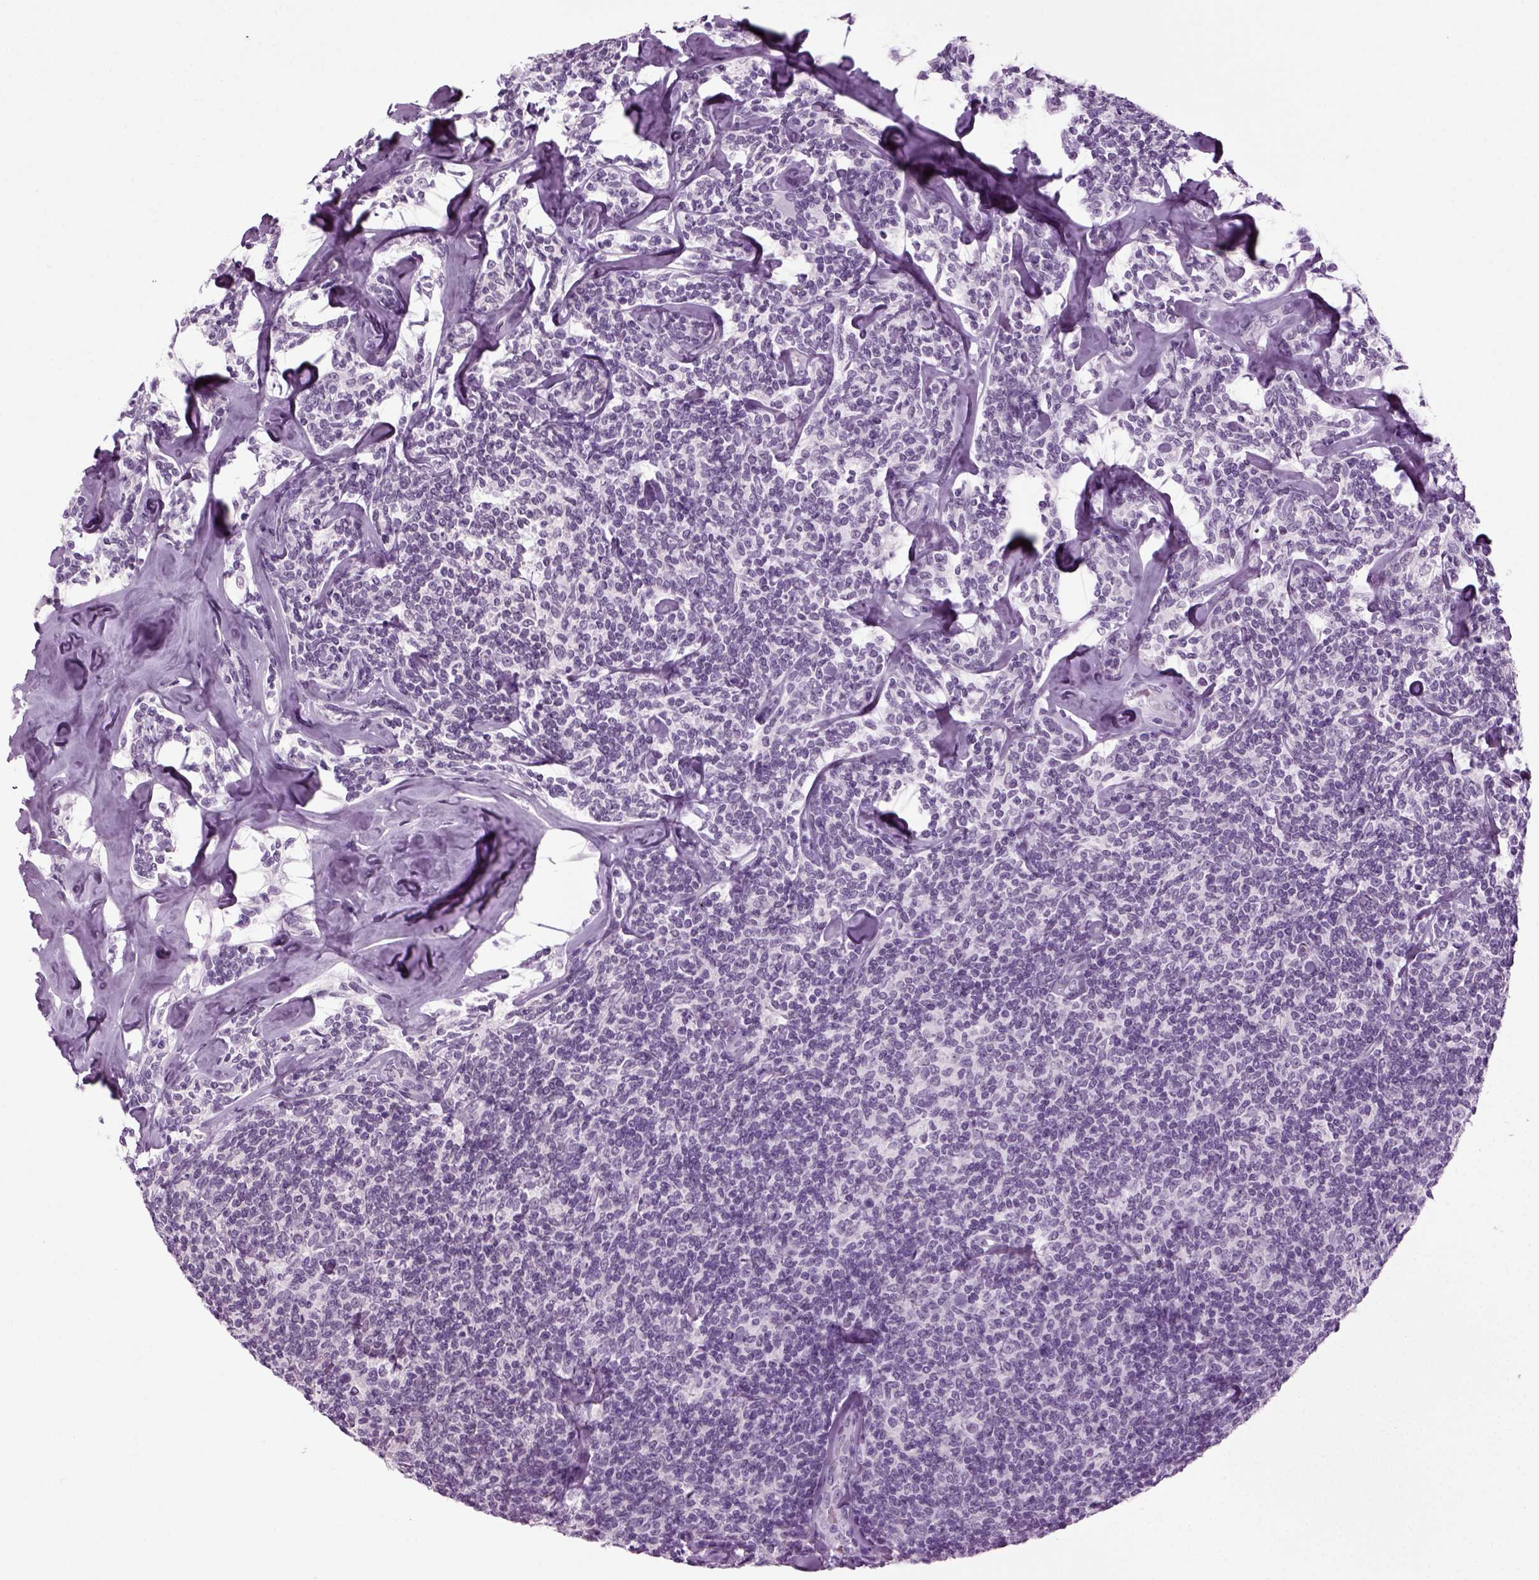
{"staining": {"intensity": "negative", "quantity": "none", "location": "none"}, "tissue": "lymphoma", "cell_type": "Tumor cells", "image_type": "cancer", "snomed": [{"axis": "morphology", "description": "Malignant lymphoma, non-Hodgkin's type, Low grade"}, {"axis": "topography", "description": "Lymph node"}], "caption": "Histopathology image shows no significant protein positivity in tumor cells of lymphoma. Brightfield microscopy of IHC stained with DAB (brown) and hematoxylin (blue), captured at high magnification.", "gene": "ZC2HC1C", "patient": {"sex": "female", "age": 56}}